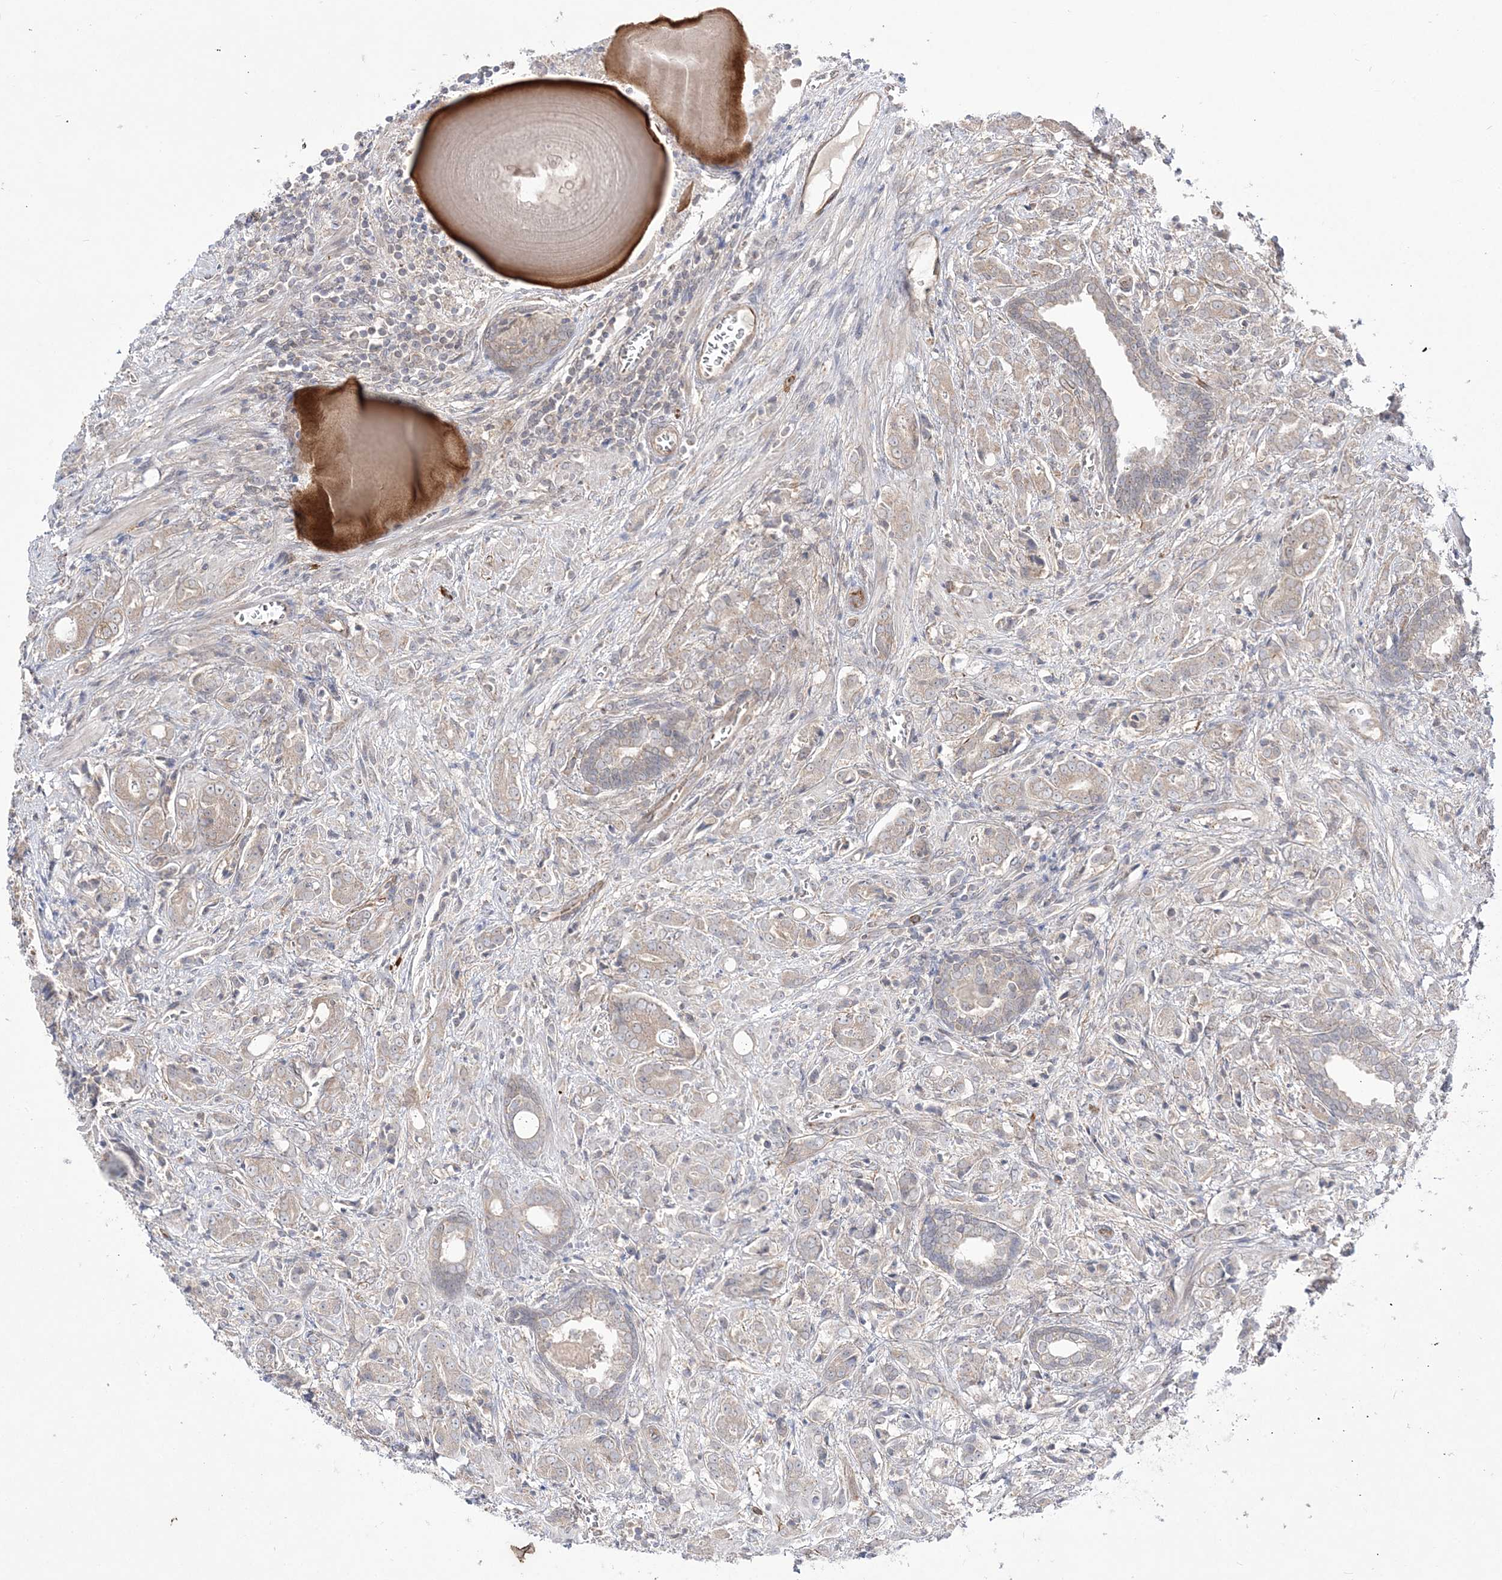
{"staining": {"intensity": "moderate", "quantity": "<25%", "location": "cytoplasmic/membranous"}, "tissue": "prostate cancer", "cell_type": "Tumor cells", "image_type": "cancer", "snomed": [{"axis": "morphology", "description": "Adenocarcinoma, High grade"}, {"axis": "topography", "description": "Prostate"}], "caption": "Protein expression analysis of prostate cancer (high-grade adenocarcinoma) shows moderate cytoplasmic/membranous positivity in about <25% of tumor cells.", "gene": "DHX57", "patient": {"sex": "male", "age": 57}}